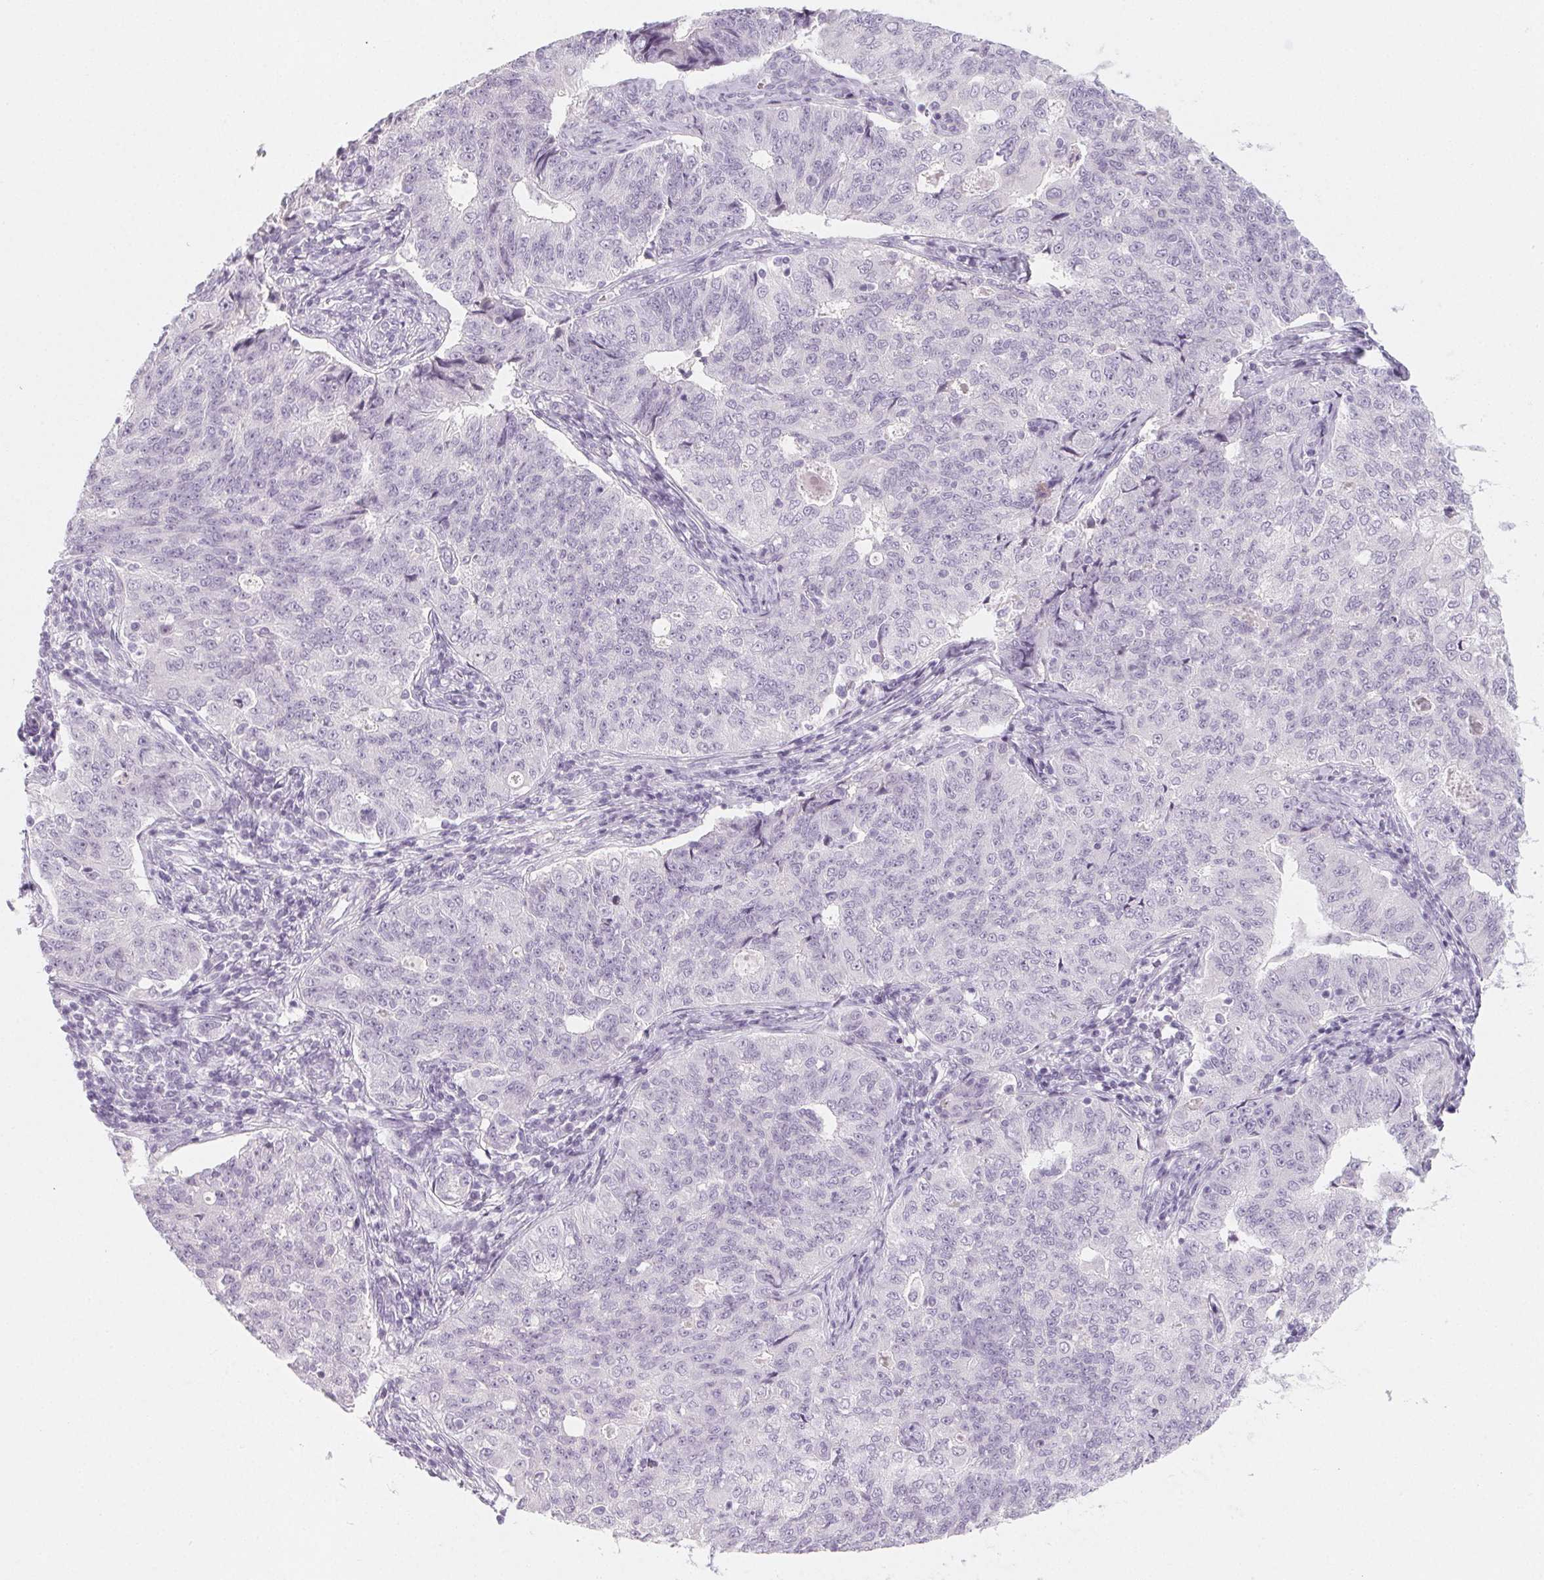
{"staining": {"intensity": "negative", "quantity": "none", "location": "none"}, "tissue": "endometrial cancer", "cell_type": "Tumor cells", "image_type": "cancer", "snomed": [{"axis": "morphology", "description": "Adenocarcinoma, NOS"}, {"axis": "topography", "description": "Endometrium"}], "caption": "A photomicrograph of adenocarcinoma (endometrial) stained for a protein displays no brown staining in tumor cells. (DAB immunohistochemistry with hematoxylin counter stain).", "gene": "SH3GL2", "patient": {"sex": "female", "age": 43}}